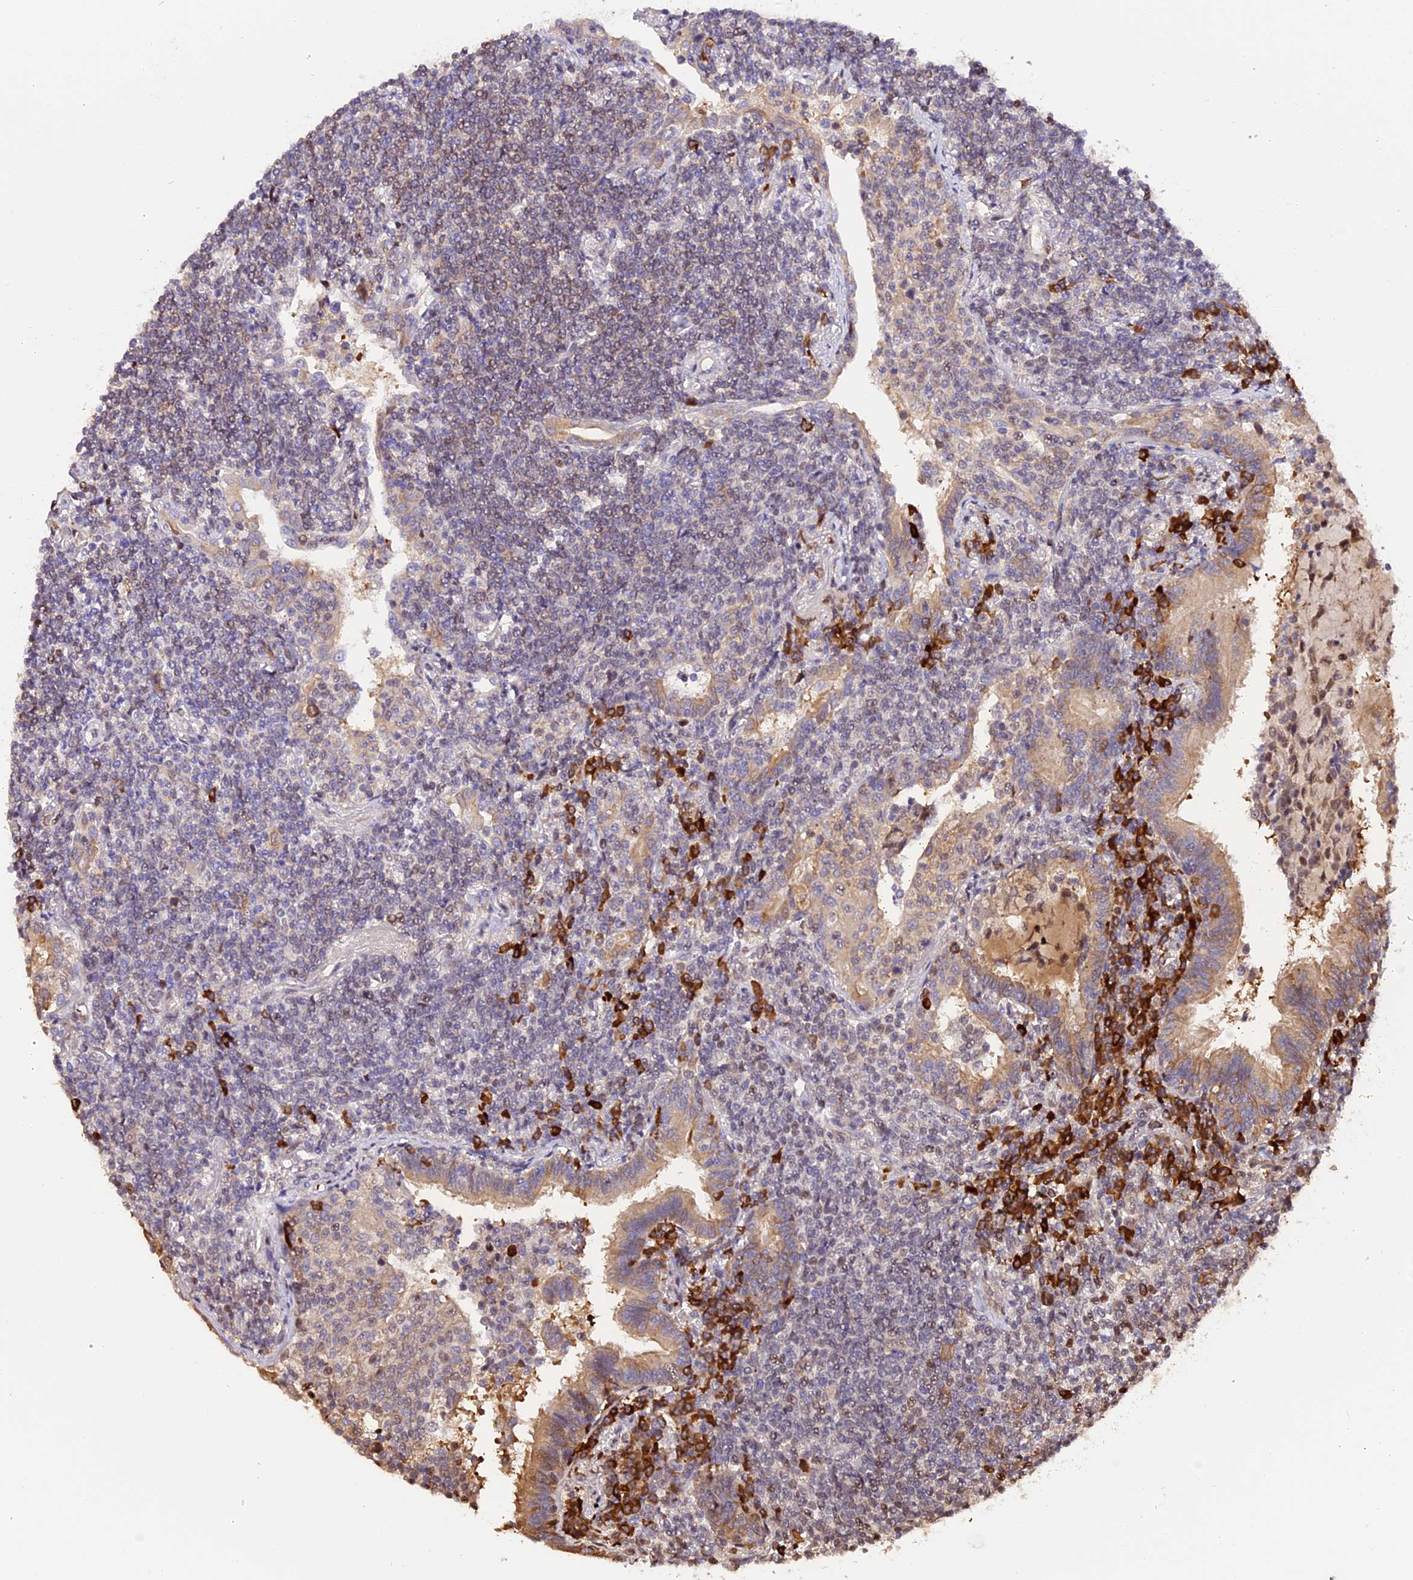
{"staining": {"intensity": "negative", "quantity": "none", "location": "none"}, "tissue": "lymphoma", "cell_type": "Tumor cells", "image_type": "cancer", "snomed": [{"axis": "morphology", "description": "Malignant lymphoma, non-Hodgkin's type, Low grade"}, {"axis": "topography", "description": "Lung"}], "caption": "There is no significant expression in tumor cells of lymphoma.", "gene": "HERPUD1", "patient": {"sex": "female", "age": 71}}